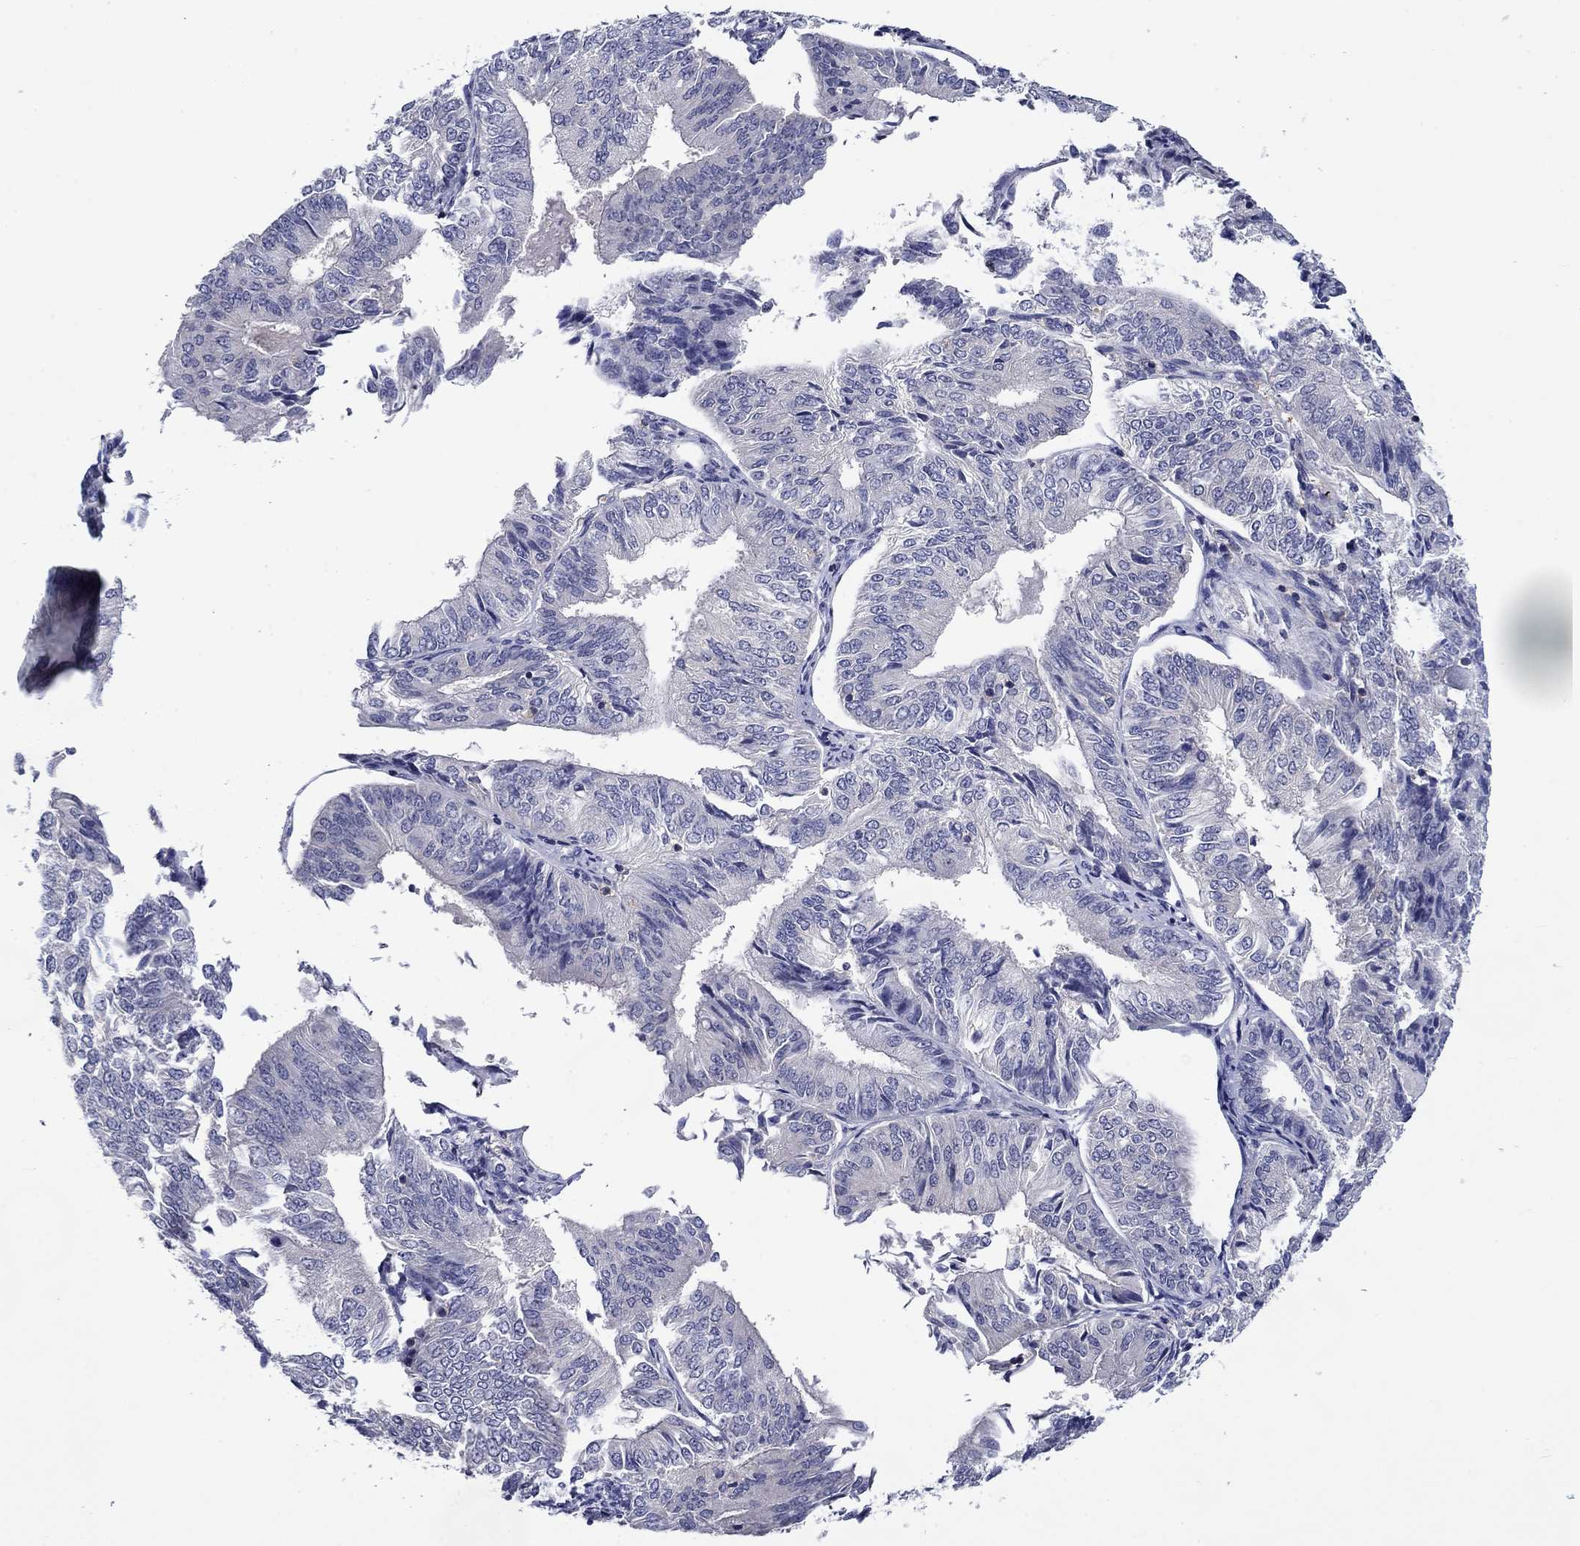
{"staining": {"intensity": "negative", "quantity": "none", "location": "none"}, "tissue": "endometrial cancer", "cell_type": "Tumor cells", "image_type": "cancer", "snomed": [{"axis": "morphology", "description": "Adenocarcinoma, NOS"}, {"axis": "topography", "description": "Endometrium"}], "caption": "IHC photomicrograph of human adenocarcinoma (endometrial) stained for a protein (brown), which reveals no staining in tumor cells.", "gene": "POU2F2", "patient": {"sex": "female", "age": 58}}